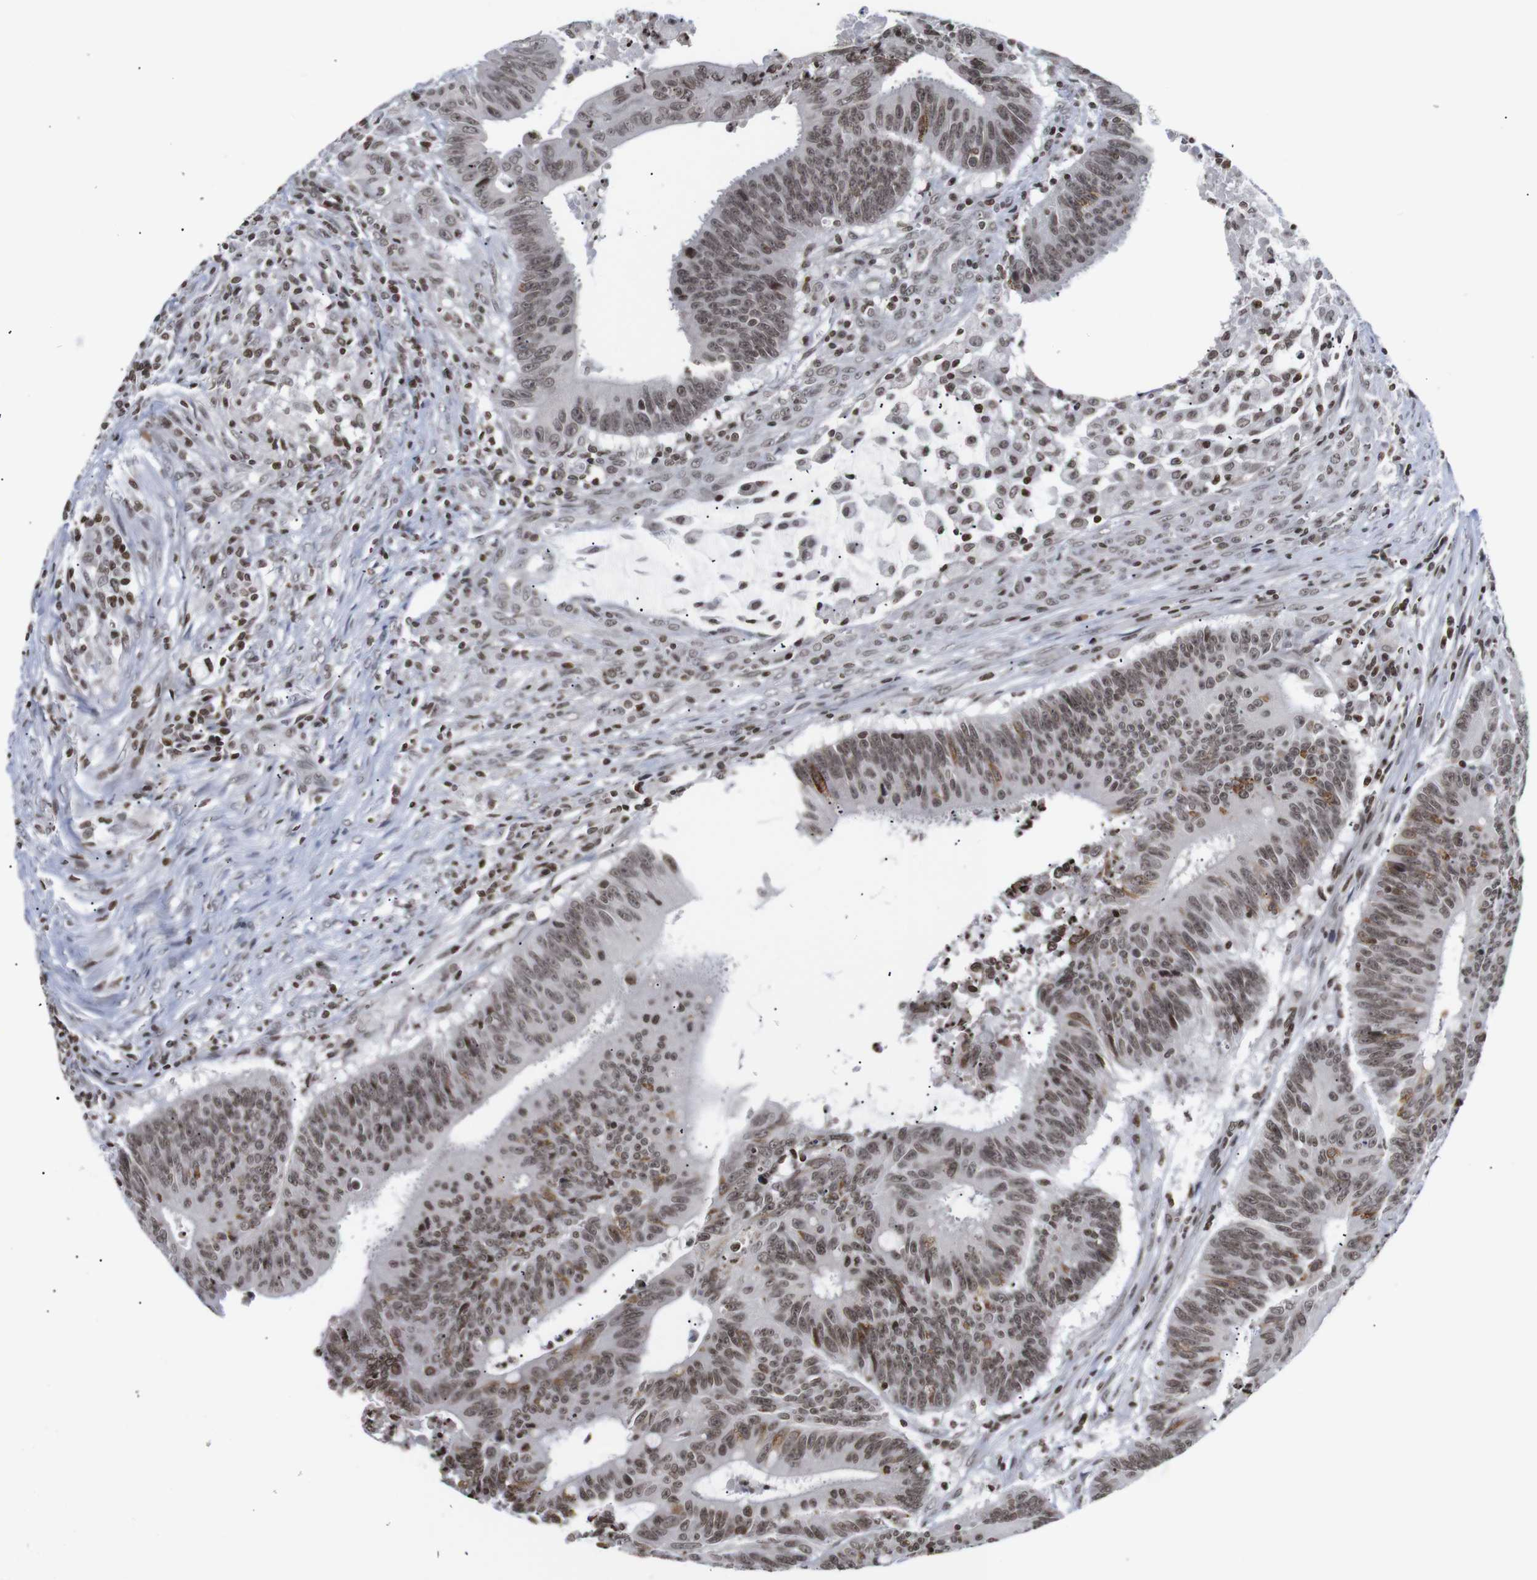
{"staining": {"intensity": "moderate", "quantity": ">75%", "location": "nuclear"}, "tissue": "colorectal cancer", "cell_type": "Tumor cells", "image_type": "cancer", "snomed": [{"axis": "morphology", "description": "Adenocarcinoma, NOS"}, {"axis": "topography", "description": "Colon"}], "caption": "Protein staining demonstrates moderate nuclear expression in about >75% of tumor cells in adenocarcinoma (colorectal).", "gene": "ETV5", "patient": {"sex": "male", "age": 45}}